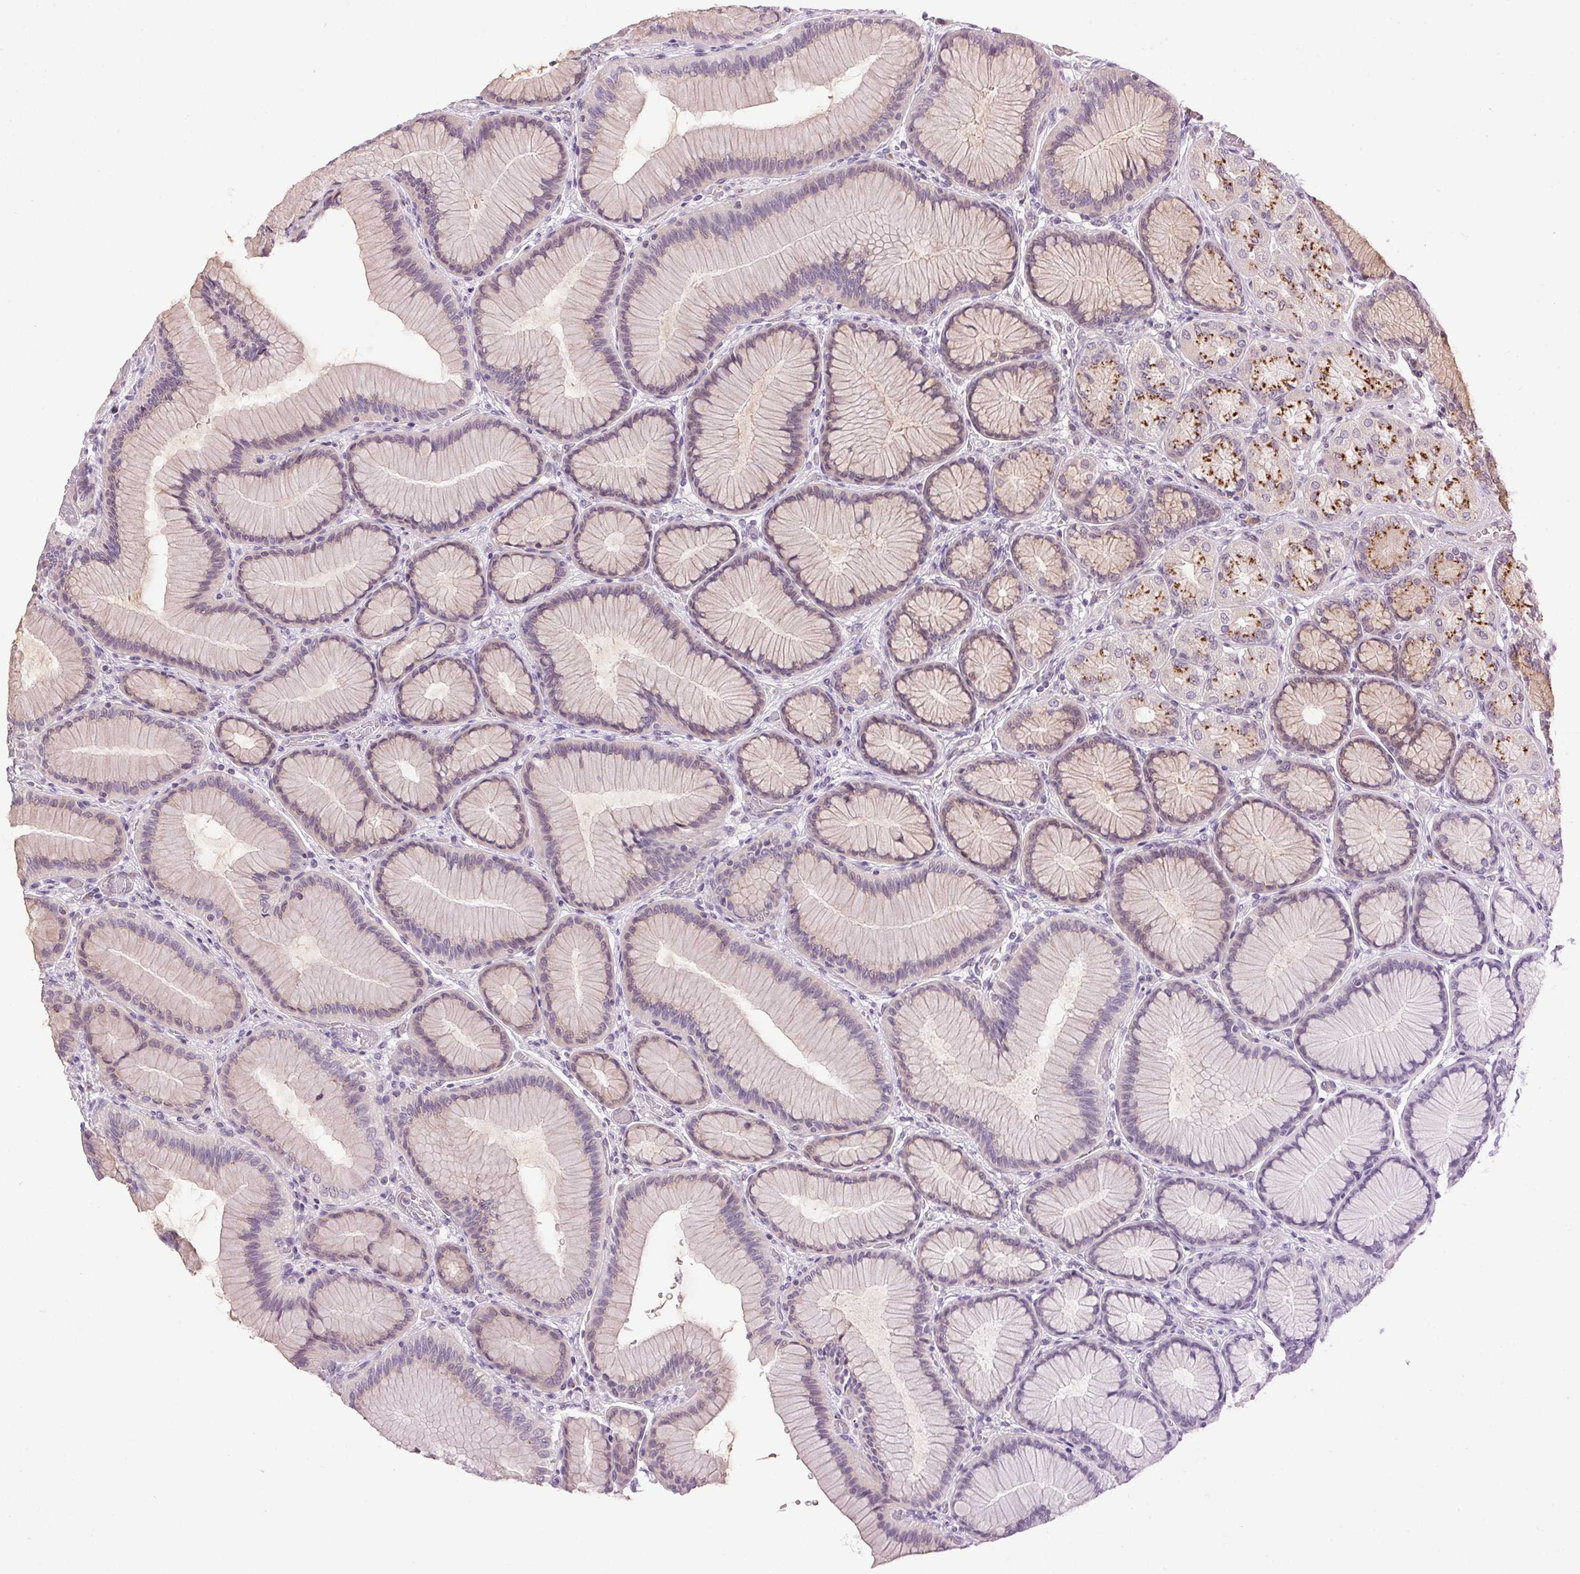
{"staining": {"intensity": "strong", "quantity": "25%-75%", "location": "cytoplasmic/membranous"}, "tissue": "stomach", "cell_type": "Glandular cells", "image_type": "normal", "snomed": [{"axis": "morphology", "description": "Normal tissue, NOS"}, {"axis": "morphology", "description": "Adenocarcinoma, NOS"}, {"axis": "morphology", "description": "Adenocarcinoma, High grade"}, {"axis": "topography", "description": "Stomach, upper"}, {"axis": "topography", "description": "Stomach"}], "caption": "This photomicrograph exhibits normal stomach stained with immunohistochemistry to label a protein in brown. The cytoplasmic/membranous of glandular cells show strong positivity for the protein. Nuclei are counter-stained blue.", "gene": "GOLPH3", "patient": {"sex": "female", "age": 65}}